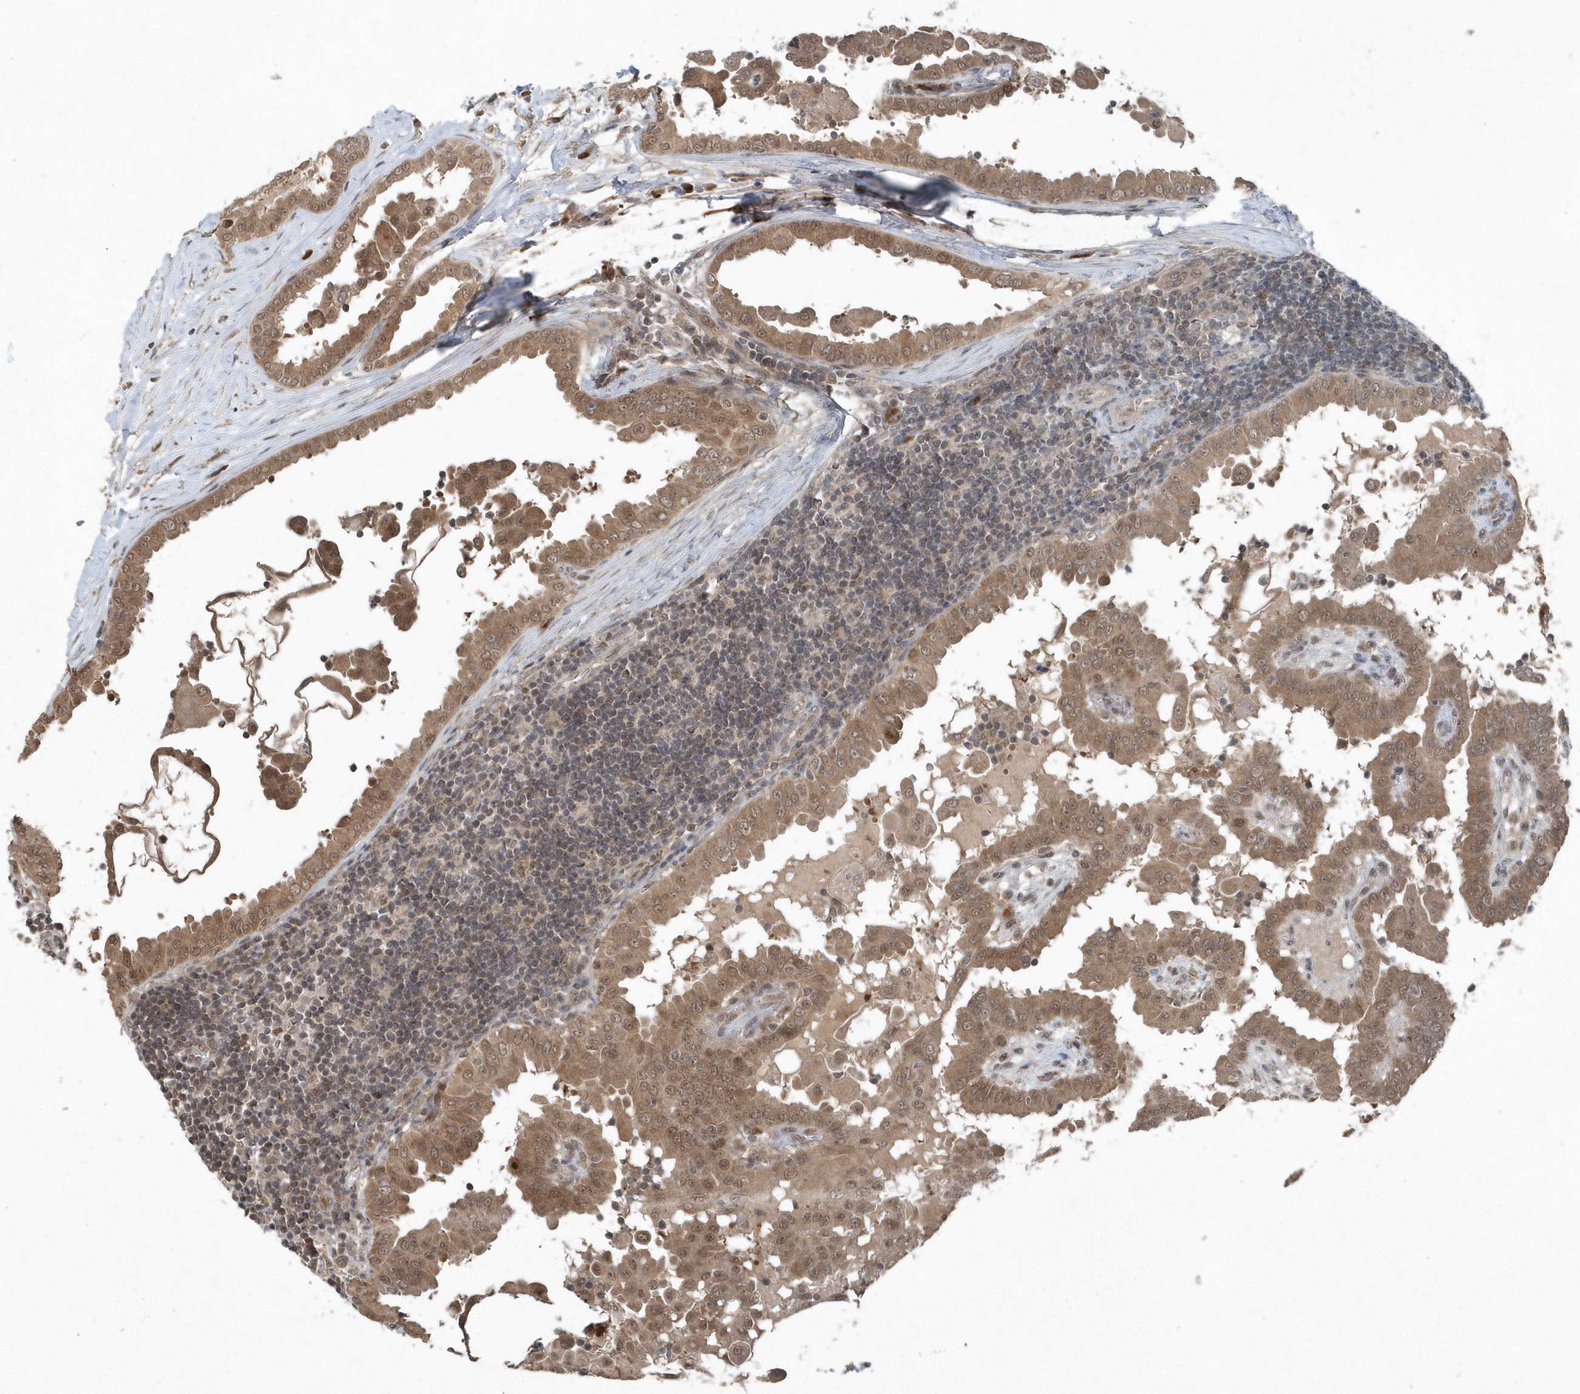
{"staining": {"intensity": "moderate", "quantity": ">75%", "location": "cytoplasmic/membranous,nuclear"}, "tissue": "thyroid cancer", "cell_type": "Tumor cells", "image_type": "cancer", "snomed": [{"axis": "morphology", "description": "Papillary adenocarcinoma, NOS"}, {"axis": "topography", "description": "Thyroid gland"}], "caption": "Immunohistochemistry of human thyroid cancer shows medium levels of moderate cytoplasmic/membranous and nuclear staining in approximately >75% of tumor cells.", "gene": "QTRT2", "patient": {"sex": "male", "age": 33}}